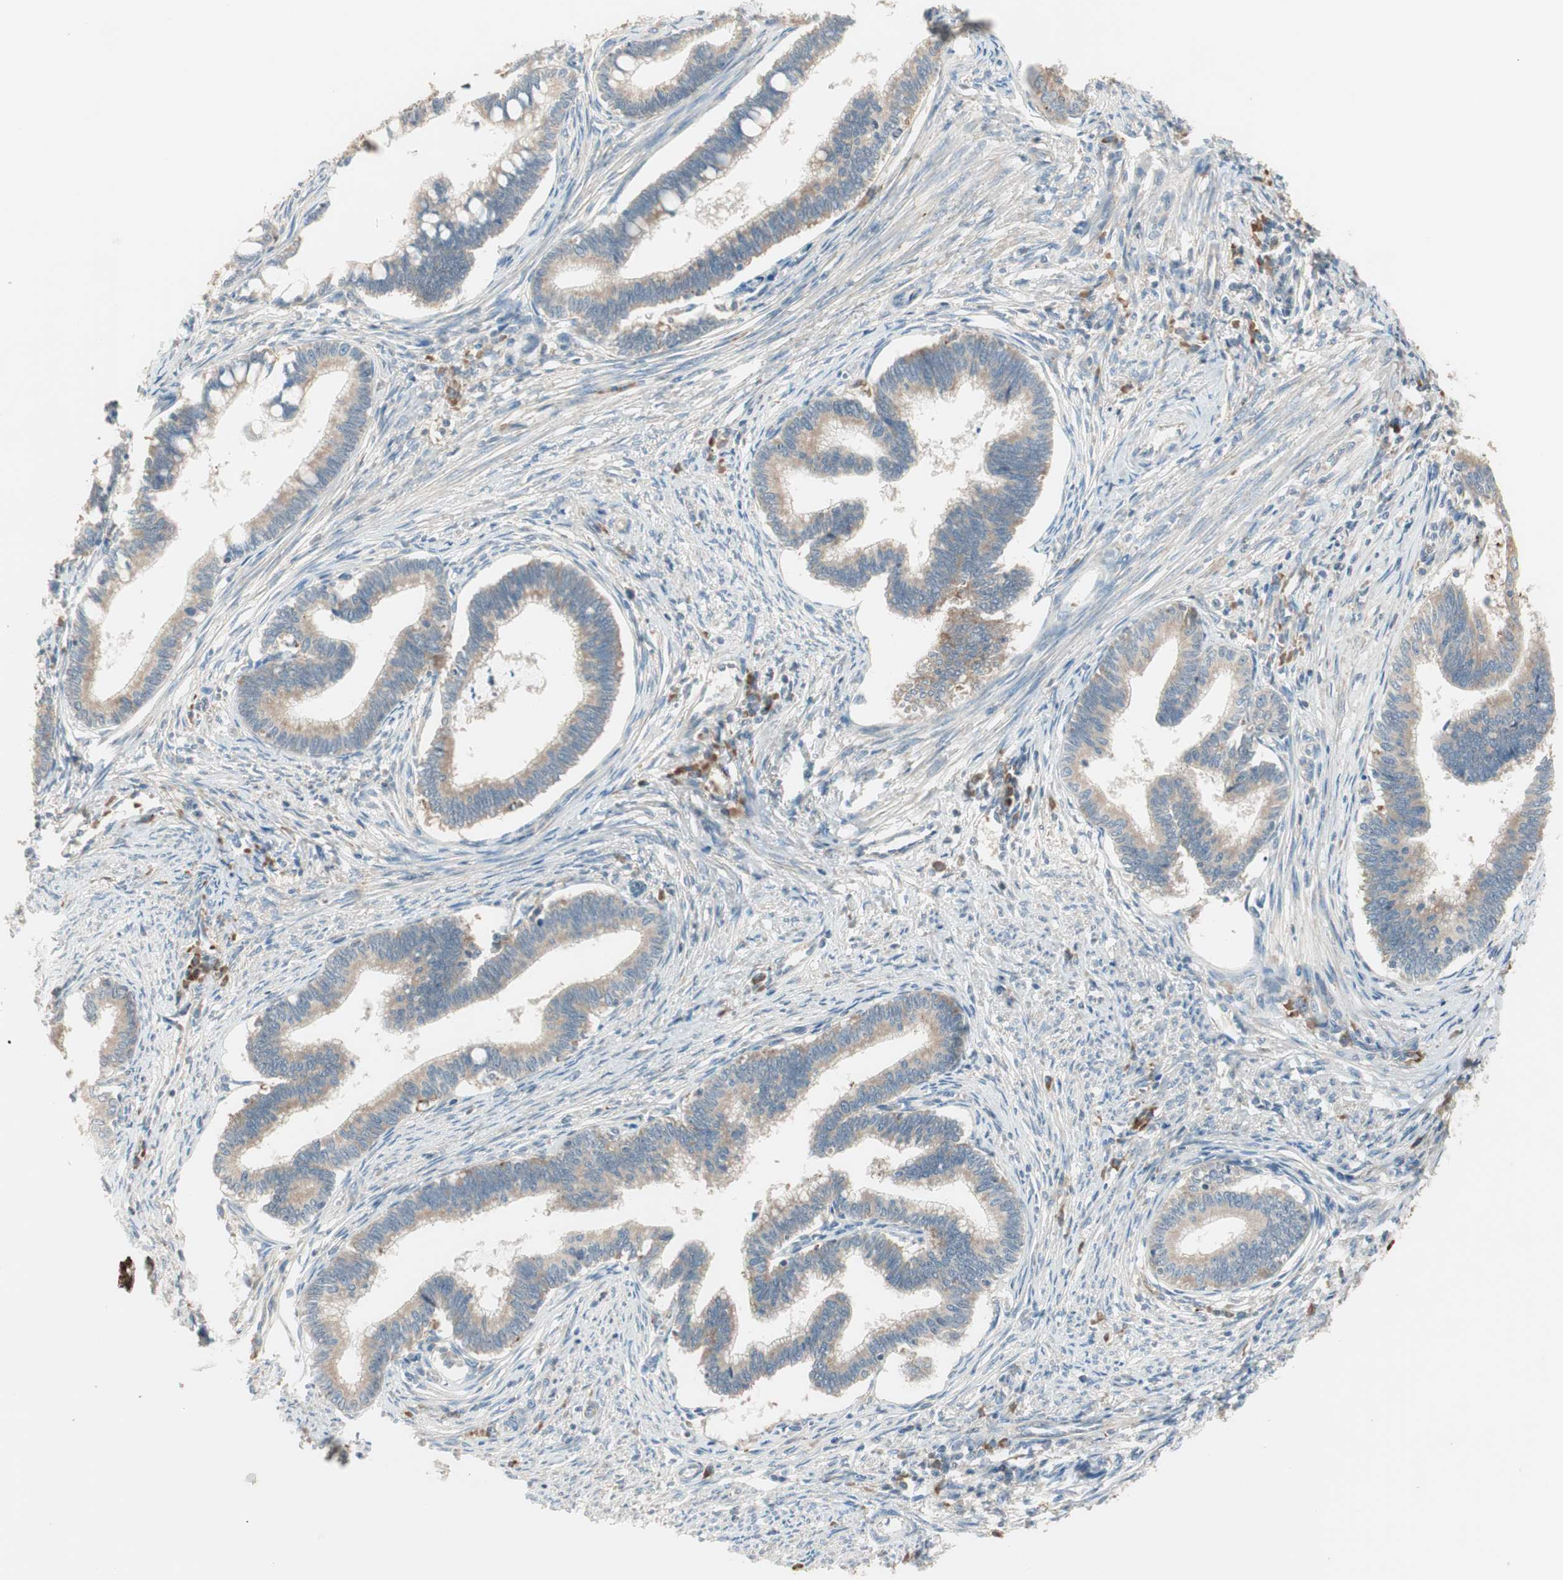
{"staining": {"intensity": "moderate", "quantity": ">75%", "location": "cytoplasmic/membranous"}, "tissue": "cervical cancer", "cell_type": "Tumor cells", "image_type": "cancer", "snomed": [{"axis": "morphology", "description": "Adenocarcinoma, NOS"}, {"axis": "topography", "description": "Cervix"}], "caption": "Cervical cancer stained with DAB immunohistochemistry (IHC) reveals medium levels of moderate cytoplasmic/membranous positivity in approximately >75% of tumor cells.", "gene": "RPL23", "patient": {"sex": "female", "age": 36}}